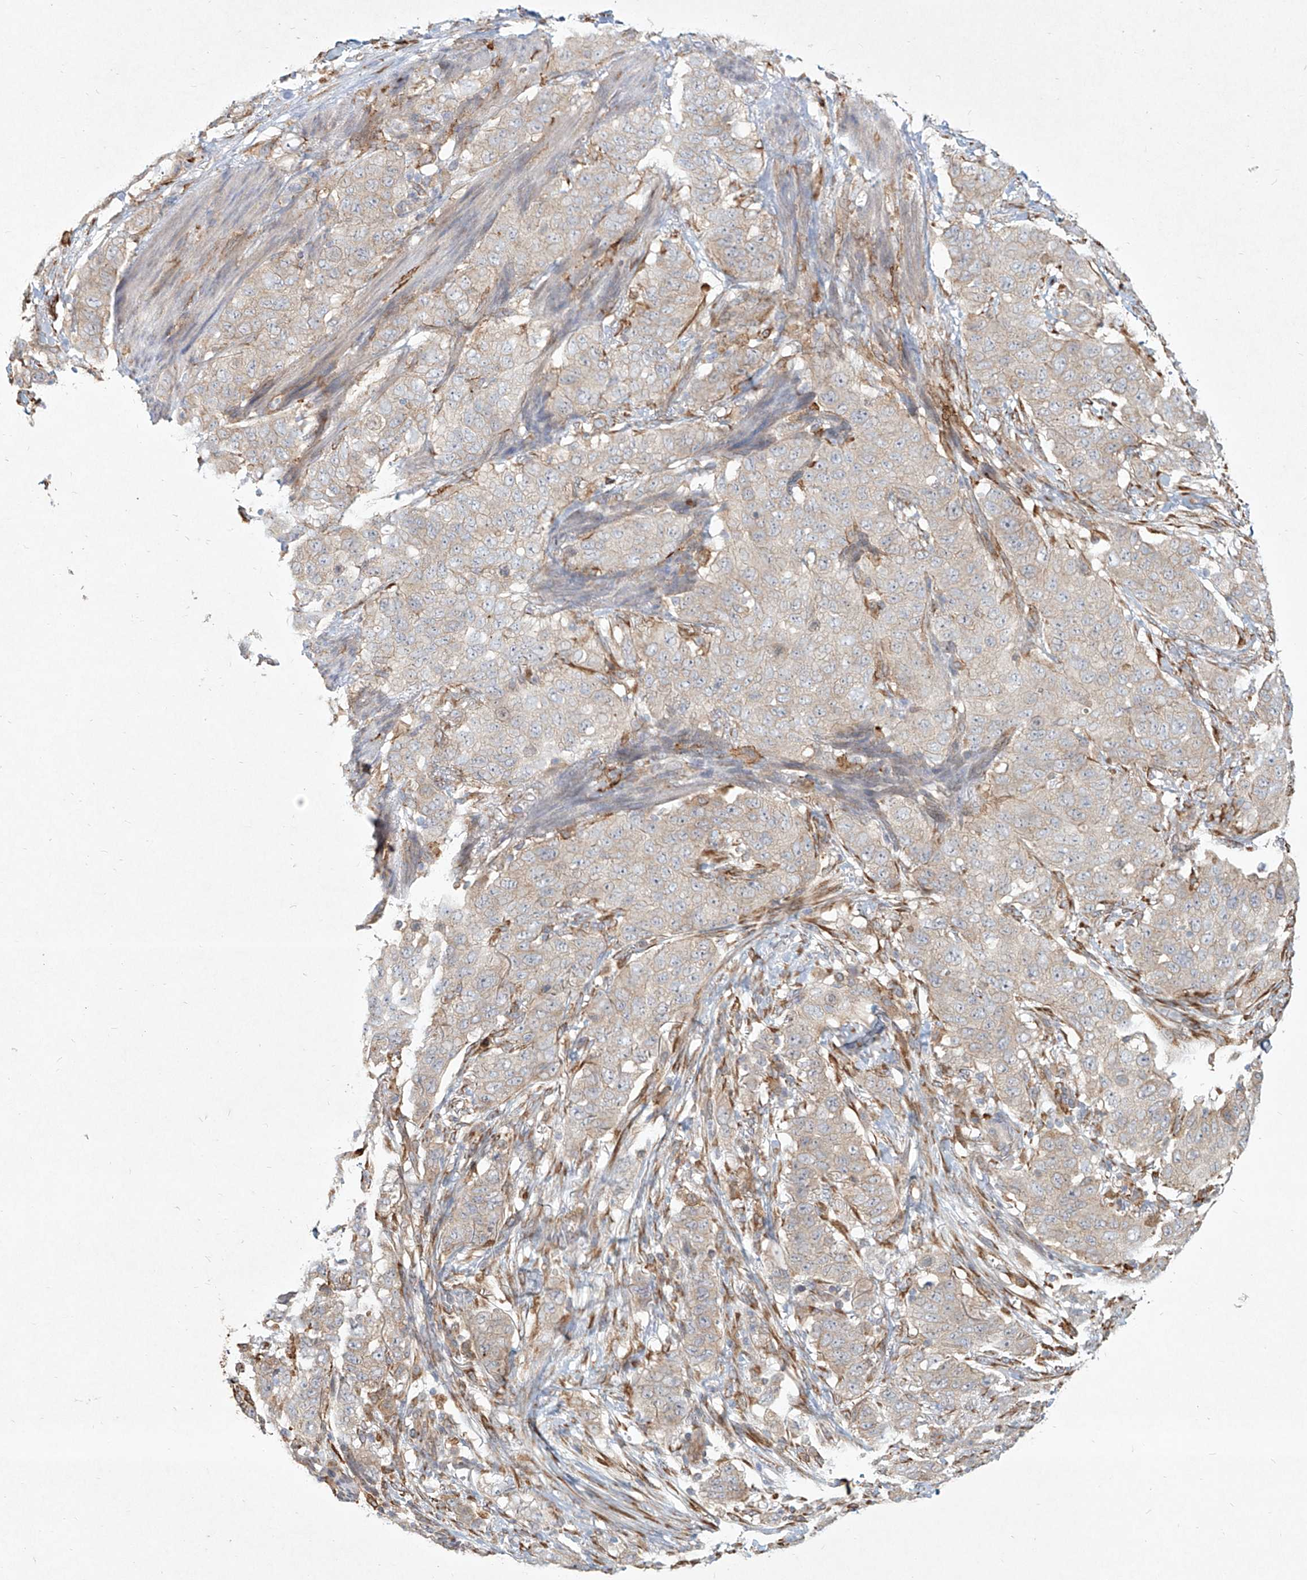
{"staining": {"intensity": "negative", "quantity": "none", "location": "none"}, "tissue": "stomach cancer", "cell_type": "Tumor cells", "image_type": "cancer", "snomed": [{"axis": "morphology", "description": "Adenocarcinoma, NOS"}, {"axis": "topography", "description": "Stomach"}], "caption": "An immunohistochemistry (IHC) histopathology image of stomach cancer (adenocarcinoma) is shown. There is no staining in tumor cells of stomach cancer (adenocarcinoma).", "gene": "CD209", "patient": {"sex": "male", "age": 48}}